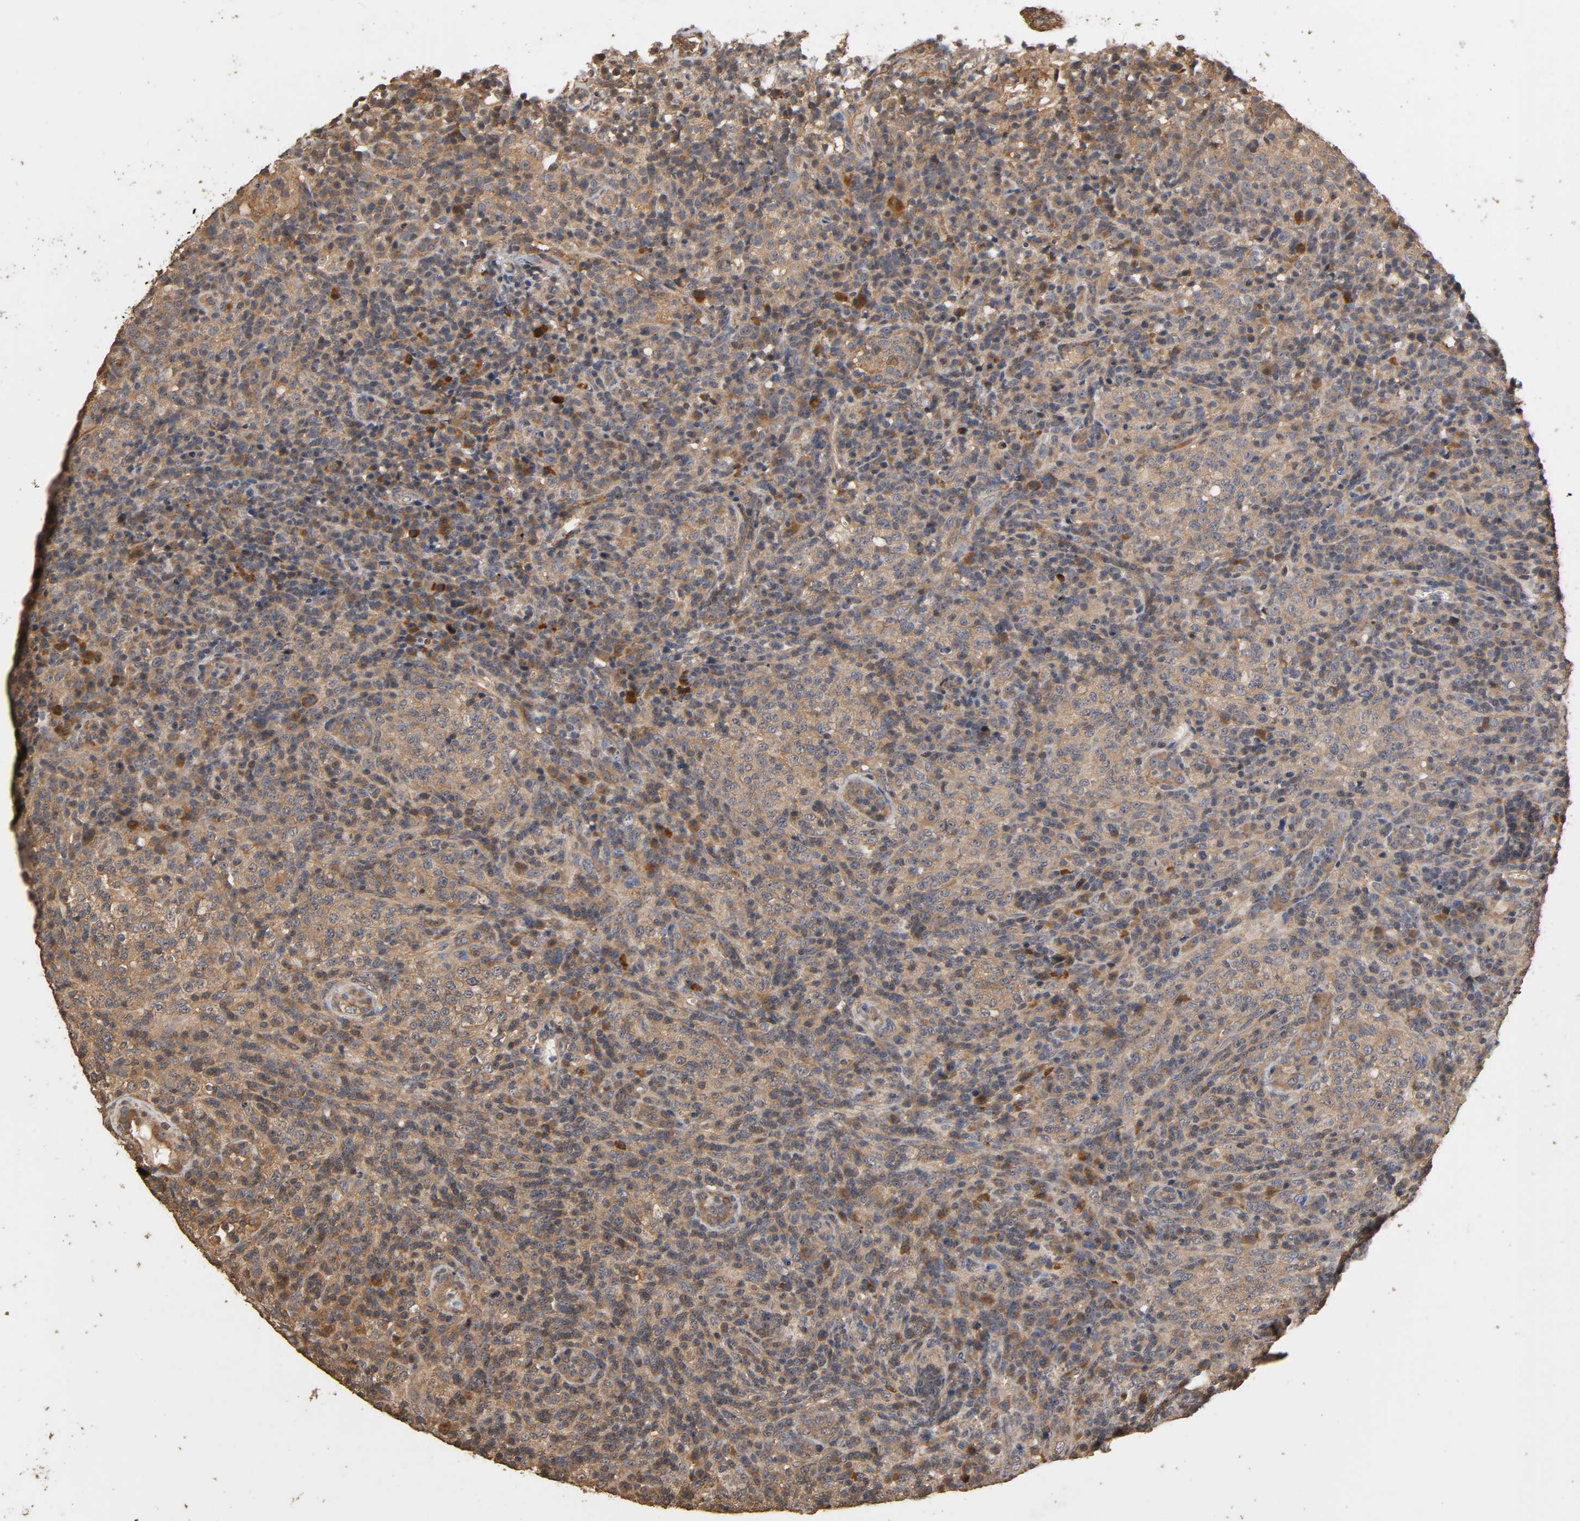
{"staining": {"intensity": "moderate", "quantity": "25%-75%", "location": "cytoplasmic/membranous"}, "tissue": "lymphoma", "cell_type": "Tumor cells", "image_type": "cancer", "snomed": [{"axis": "morphology", "description": "Malignant lymphoma, non-Hodgkin's type, High grade"}, {"axis": "topography", "description": "Lymph node"}], "caption": "Malignant lymphoma, non-Hodgkin's type (high-grade) stained for a protein demonstrates moderate cytoplasmic/membranous positivity in tumor cells. The staining is performed using DAB (3,3'-diaminobenzidine) brown chromogen to label protein expression. The nuclei are counter-stained blue using hematoxylin.", "gene": "ARHGEF7", "patient": {"sex": "female", "age": 76}}